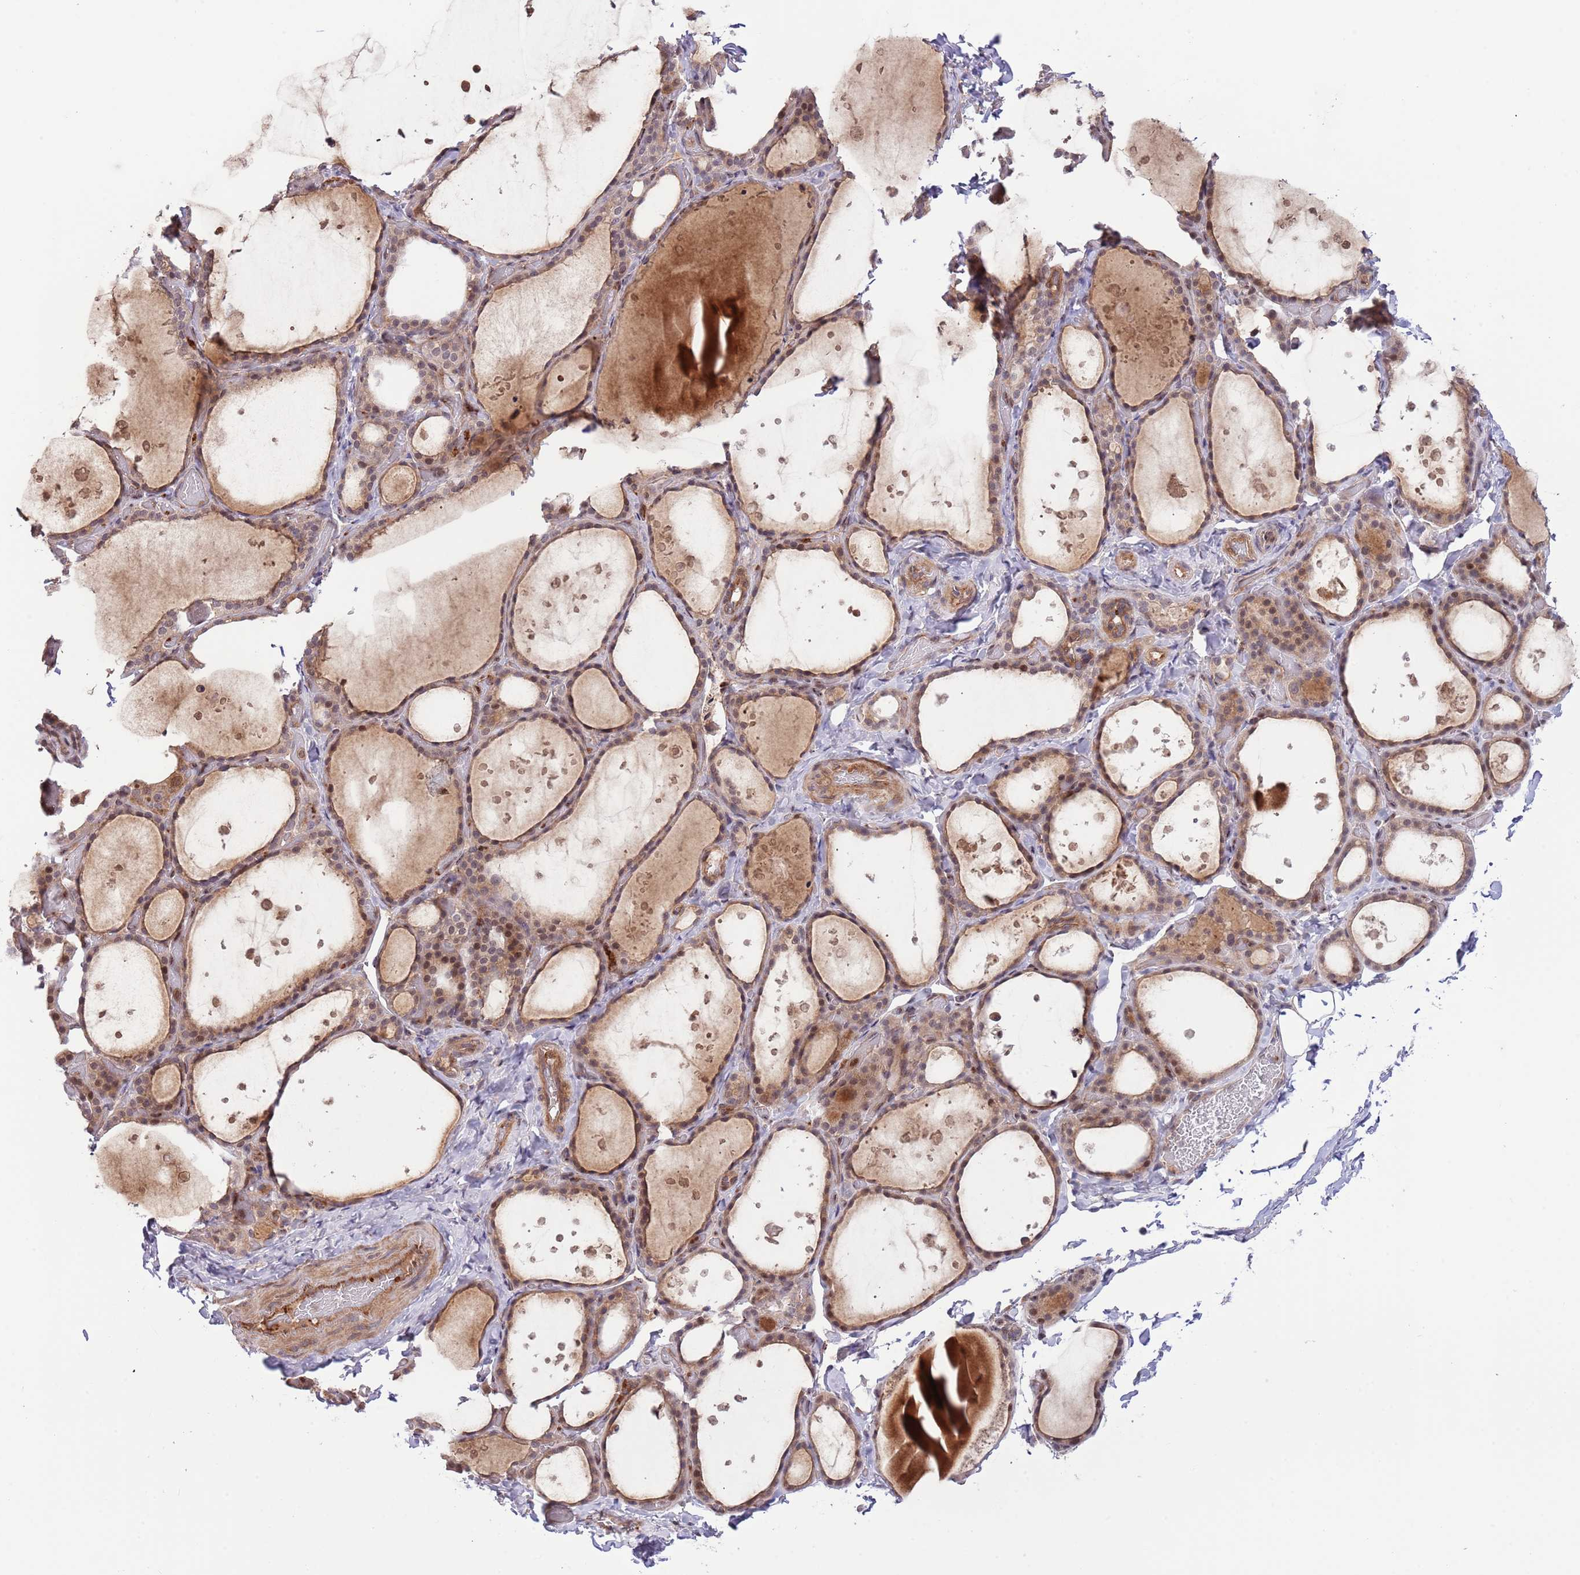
{"staining": {"intensity": "moderate", "quantity": "25%-75%", "location": "cytoplasmic/membranous,nuclear"}, "tissue": "thyroid gland", "cell_type": "Glandular cells", "image_type": "normal", "snomed": [{"axis": "morphology", "description": "Normal tissue, NOS"}, {"axis": "topography", "description": "Thyroid gland"}], "caption": "Immunohistochemical staining of normal thyroid gland displays medium levels of moderate cytoplasmic/membranous,nuclear expression in about 25%-75% of glandular cells.", "gene": "PRR16", "patient": {"sex": "female", "age": 44}}